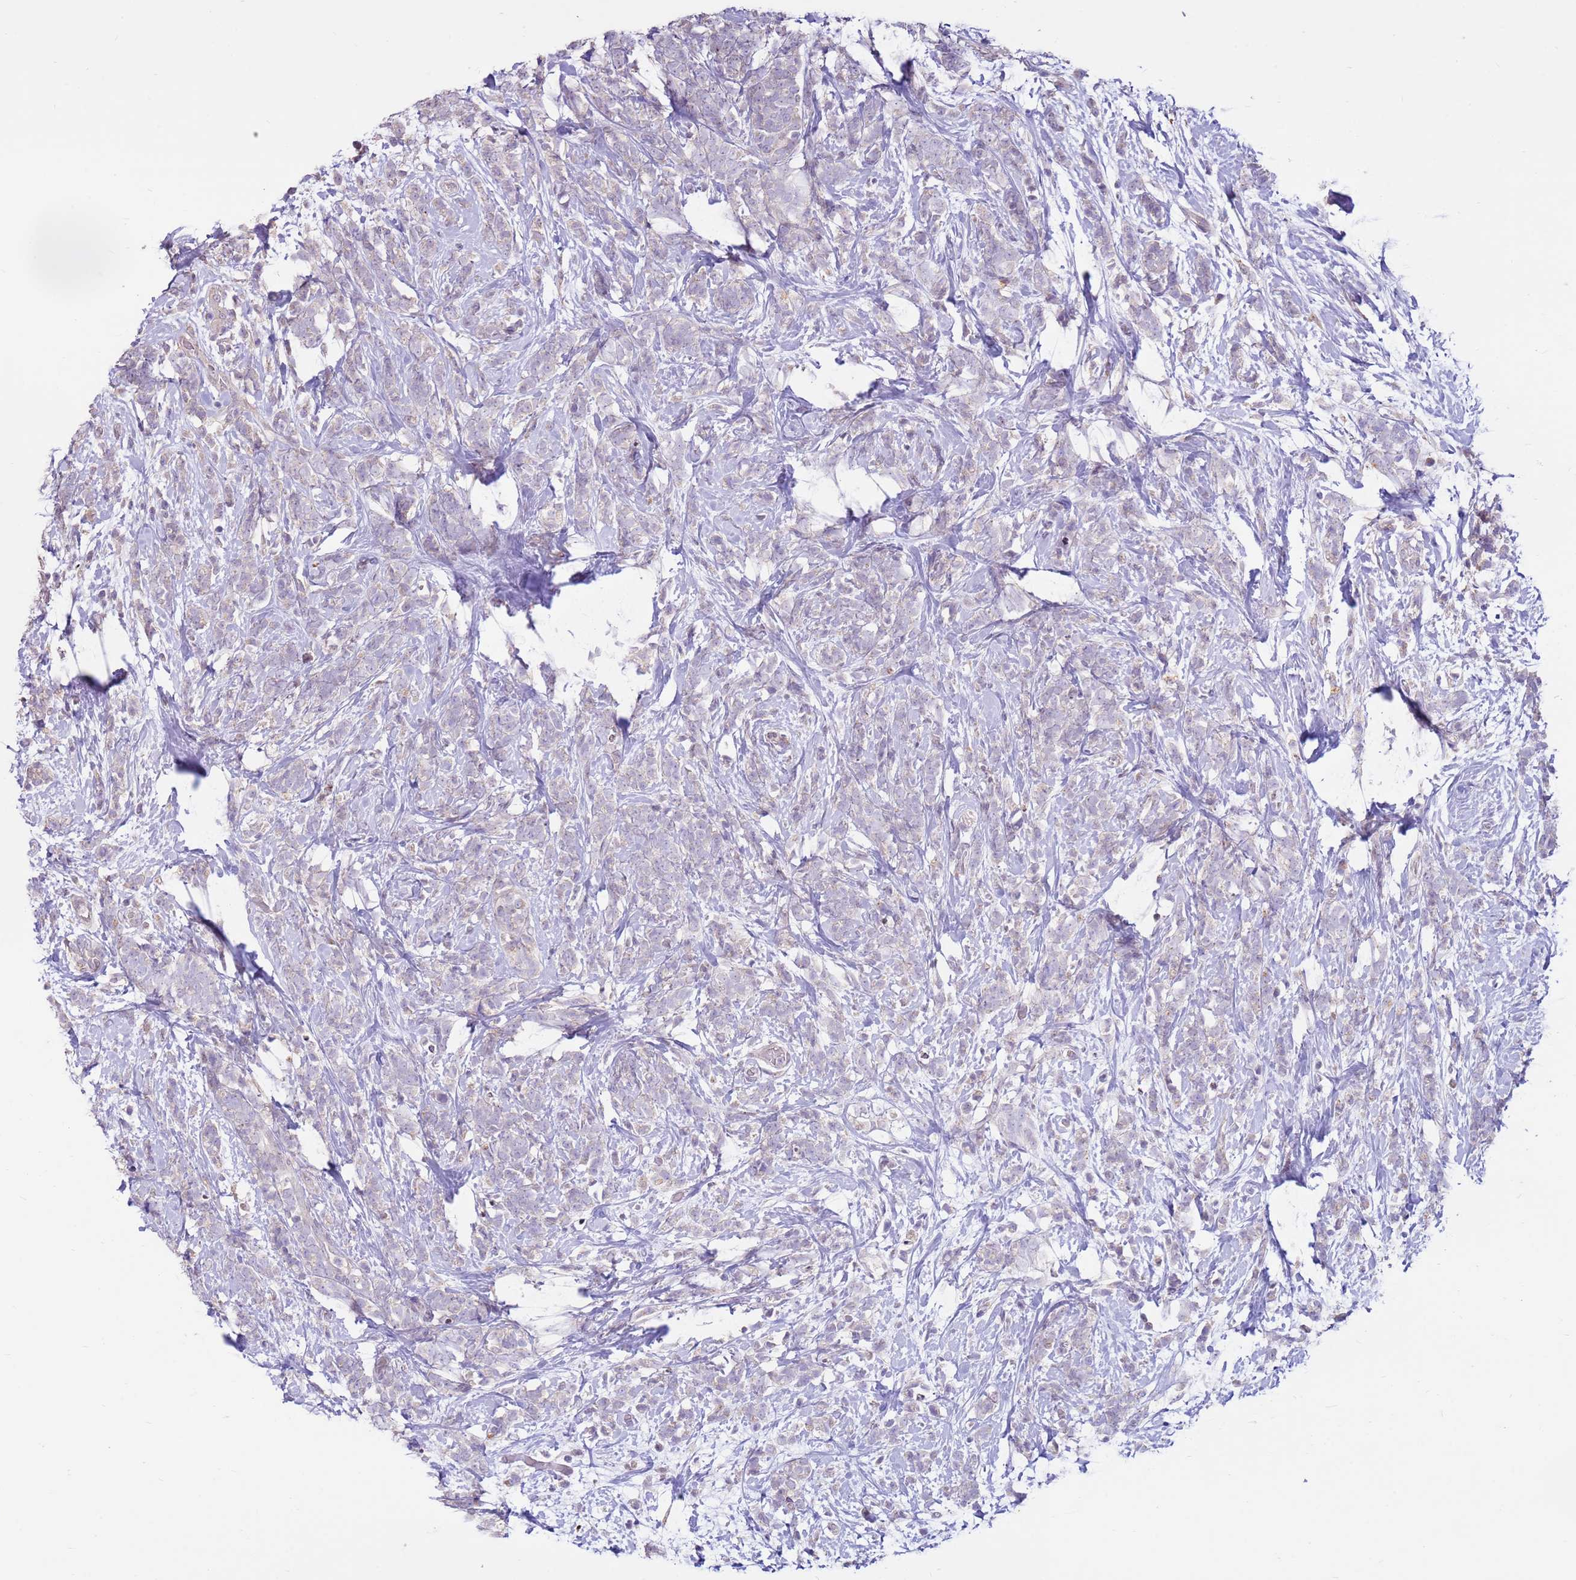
{"staining": {"intensity": "negative", "quantity": "none", "location": "none"}, "tissue": "breast cancer", "cell_type": "Tumor cells", "image_type": "cancer", "snomed": [{"axis": "morphology", "description": "Lobular carcinoma"}, {"axis": "topography", "description": "Breast"}], "caption": "Tumor cells are negative for protein expression in human breast cancer (lobular carcinoma).", "gene": "LGI4", "patient": {"sex": "female", "age": 58}}